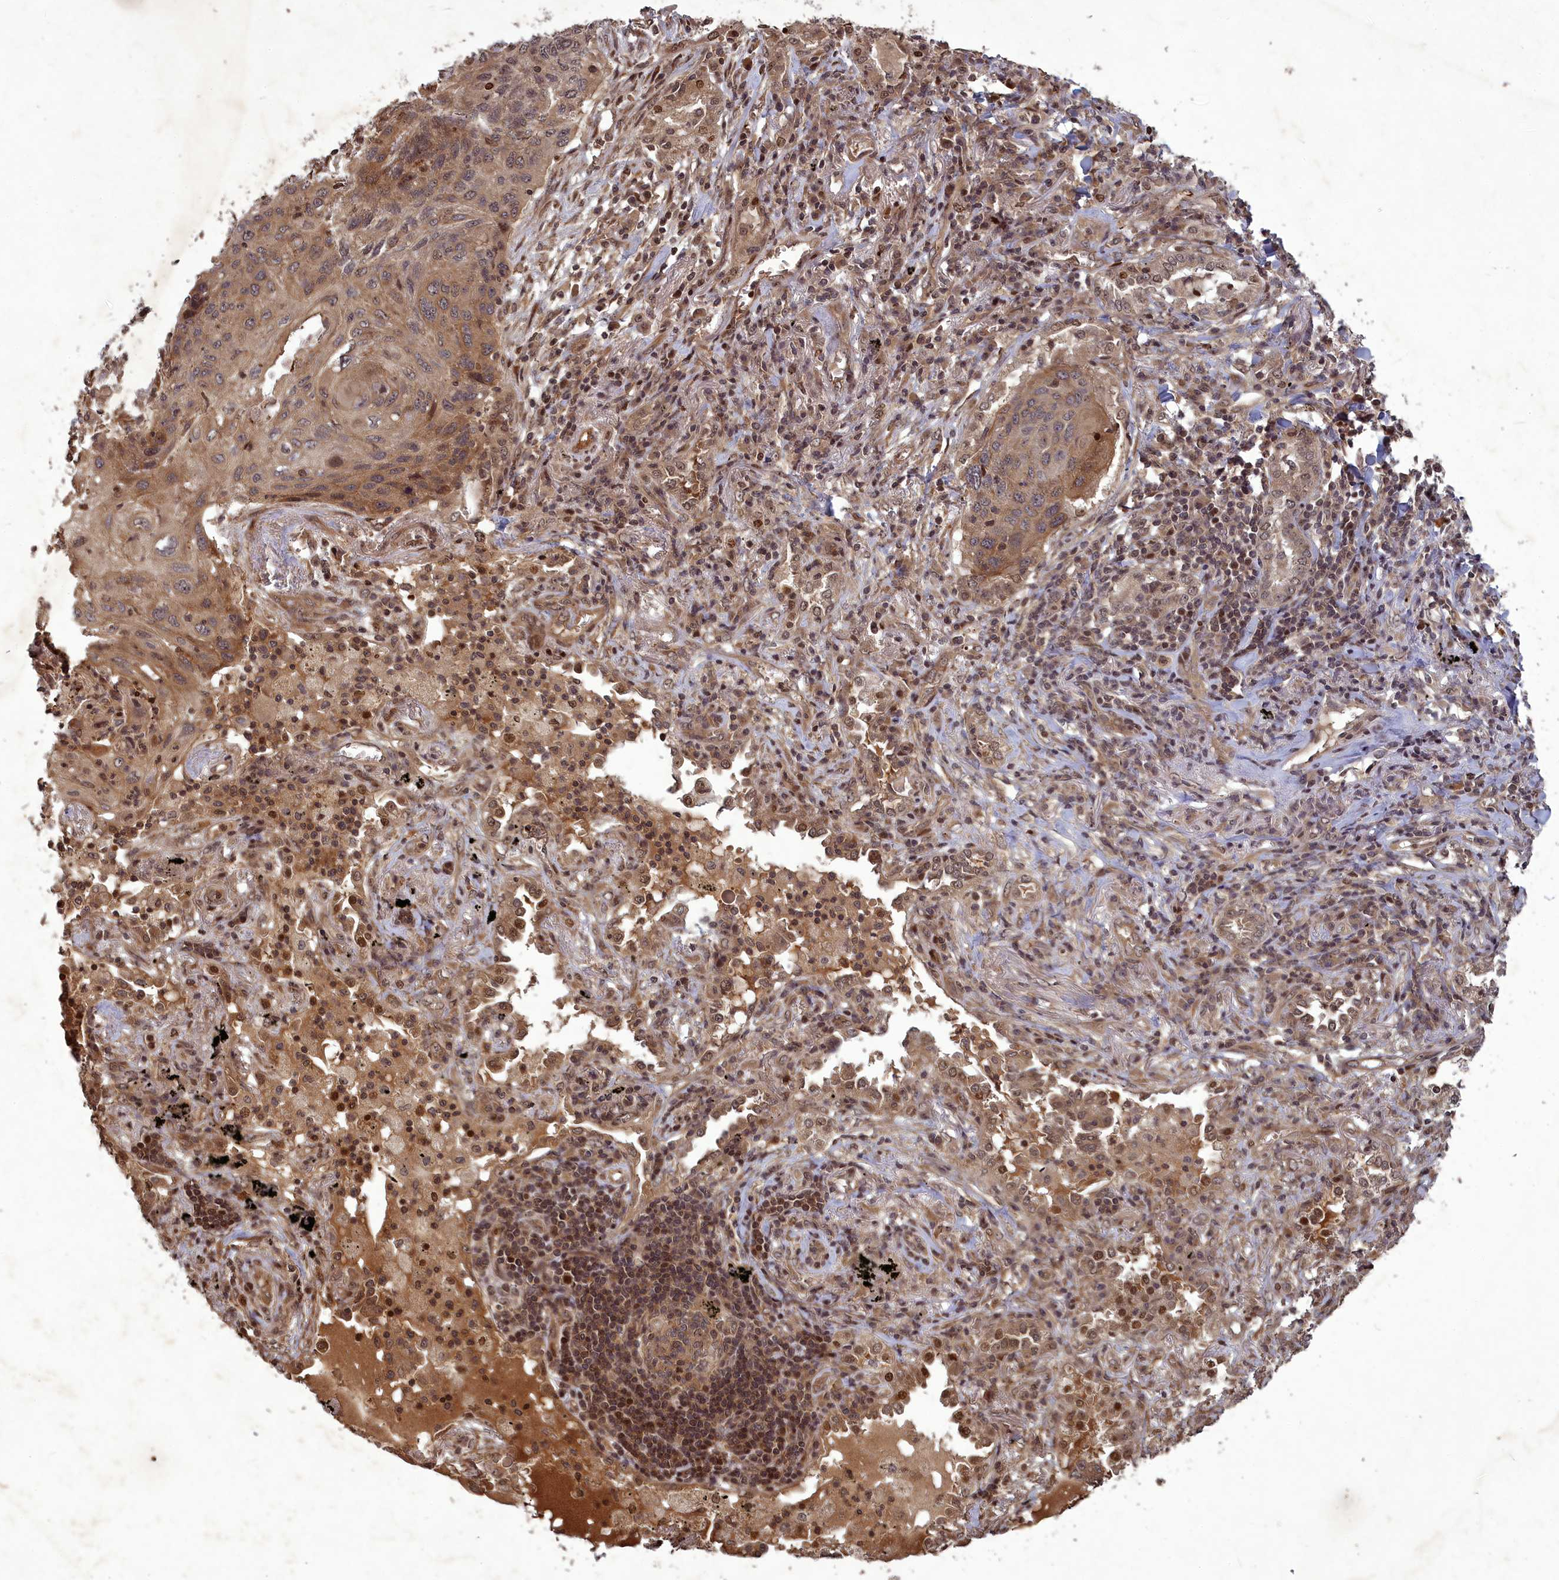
{"staining": {"intensity": "moderate", "quantity": ">75%", "location": "cytoplasmic/membranous,nuclear"}, "tissue": "lung cancer", "cell_type": "Tumor cells", "image_type": "cancer", "snomed": [{"axis": "morphology", "description": "Squamous cell carcinoma, NOS"}, {"axis": "topography", "description": "Lung"}], "caption": "An immunohistochemistry photomicrograph of neoplastic tissue is shown. Protein staining in brown shows moderate cytoplasmic/membranous and nuclear positivity in lung cancer within tumor cells.", "gene": "SRMS", "patient": {"sex": "female", "age": 63}}